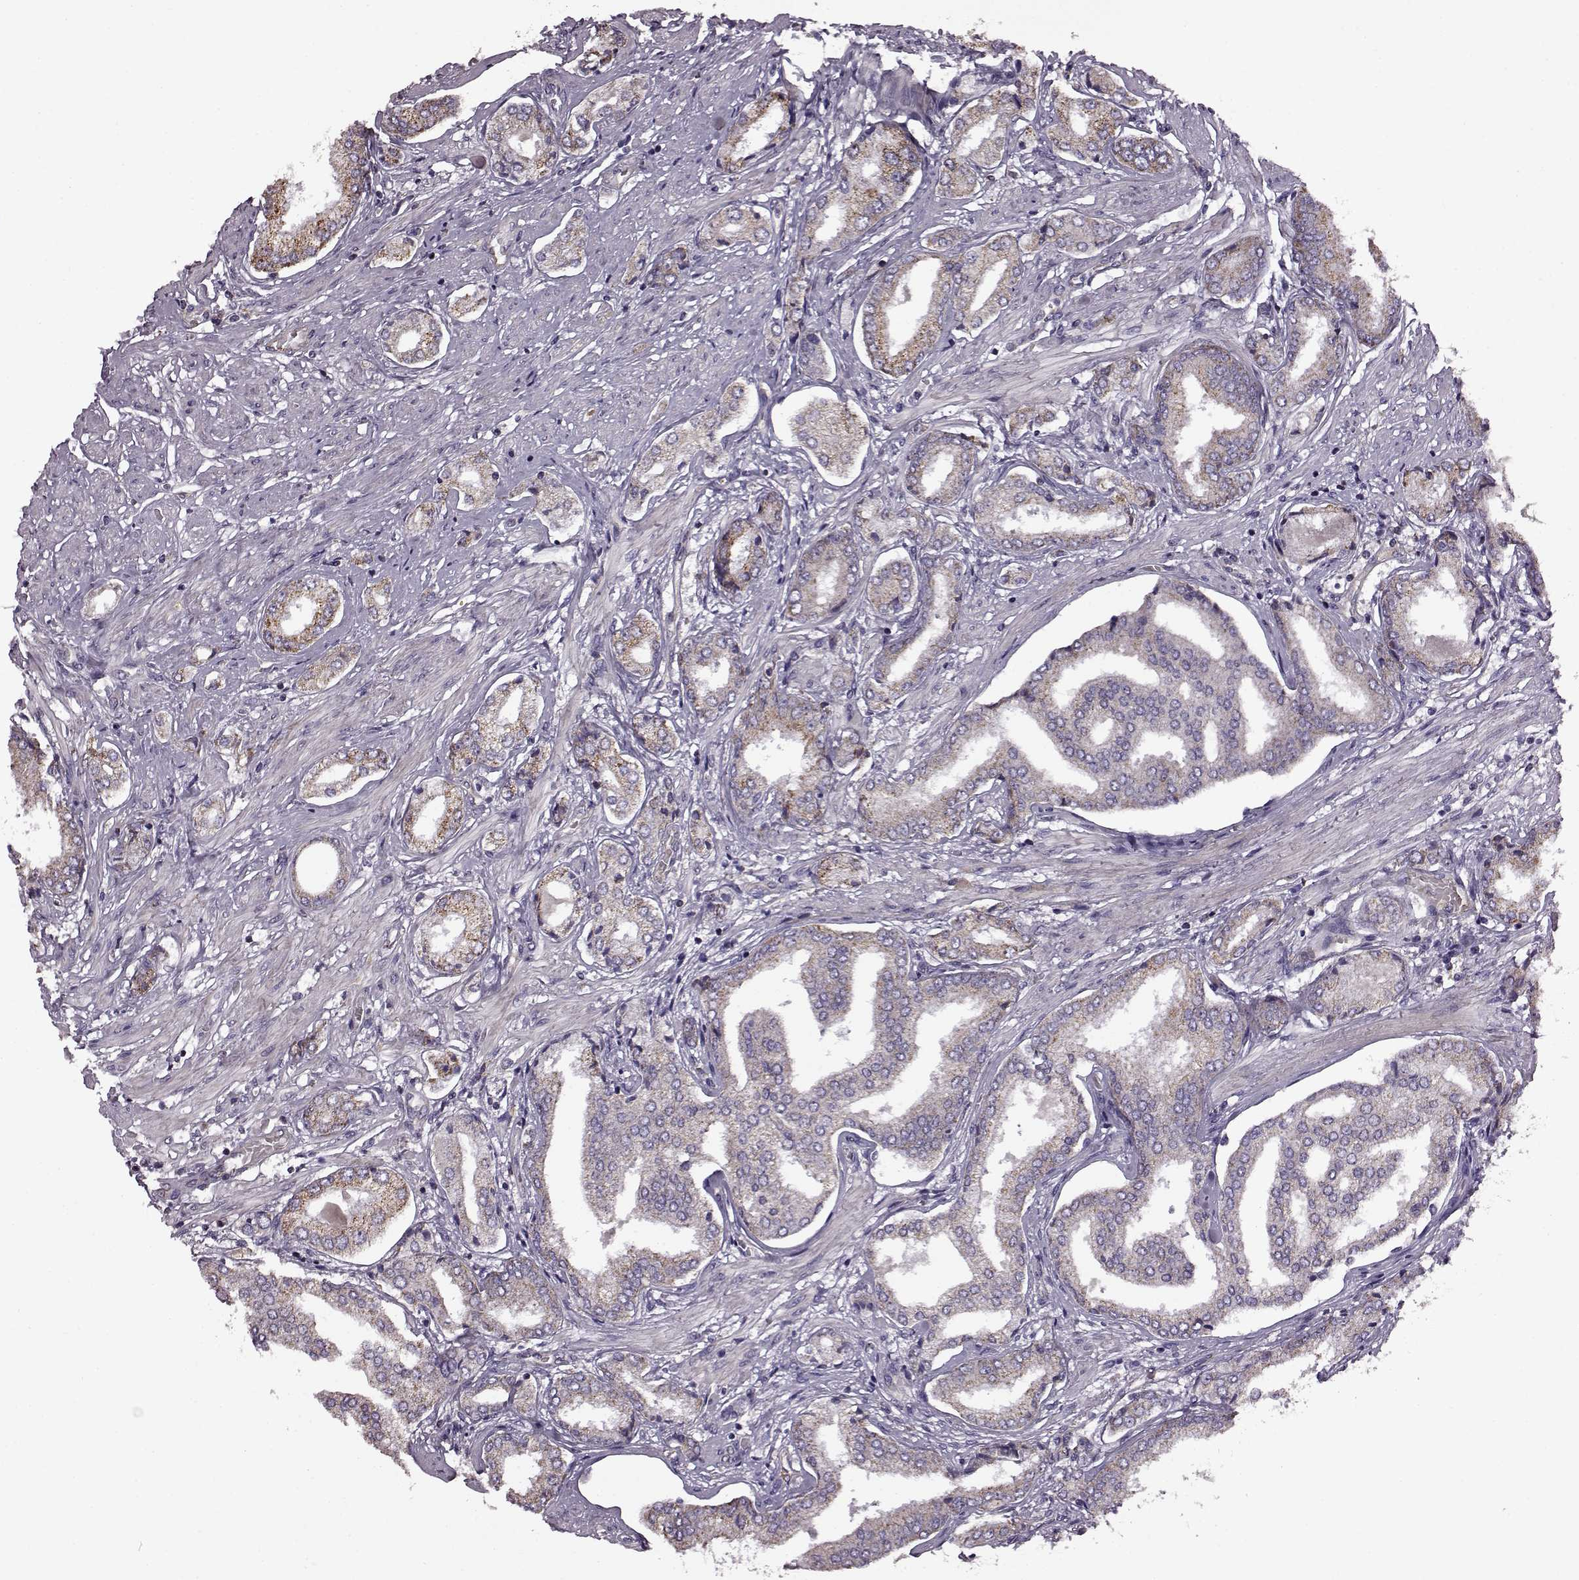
{"staining": {"intensity": "moderate", "quantity": "25%-75%", "location": "cytoplasmic/membranous"}, "tissue": "prostate cancer", "cell_type": "Tumor cells", "image_type": "cancer", "snomed": [{"axis": "morphology", "description": "Adenocarcinoma, NOS"}, {"axis": "topography", "description": "Prostate"}], "caption": "IHC histopathology image of neoplastic tissue: human prostate cancer (adenocarcinoma) stained using immunohistochemistry demonstrates medium levels of moderate protein expression localized specifically in the cytoplasmic/membranous of tumor cells, appearing as a cytoplasmic/membranous brown color.", "gene": "MTSS1", "patient": {"sex": "male", "age": 63}}